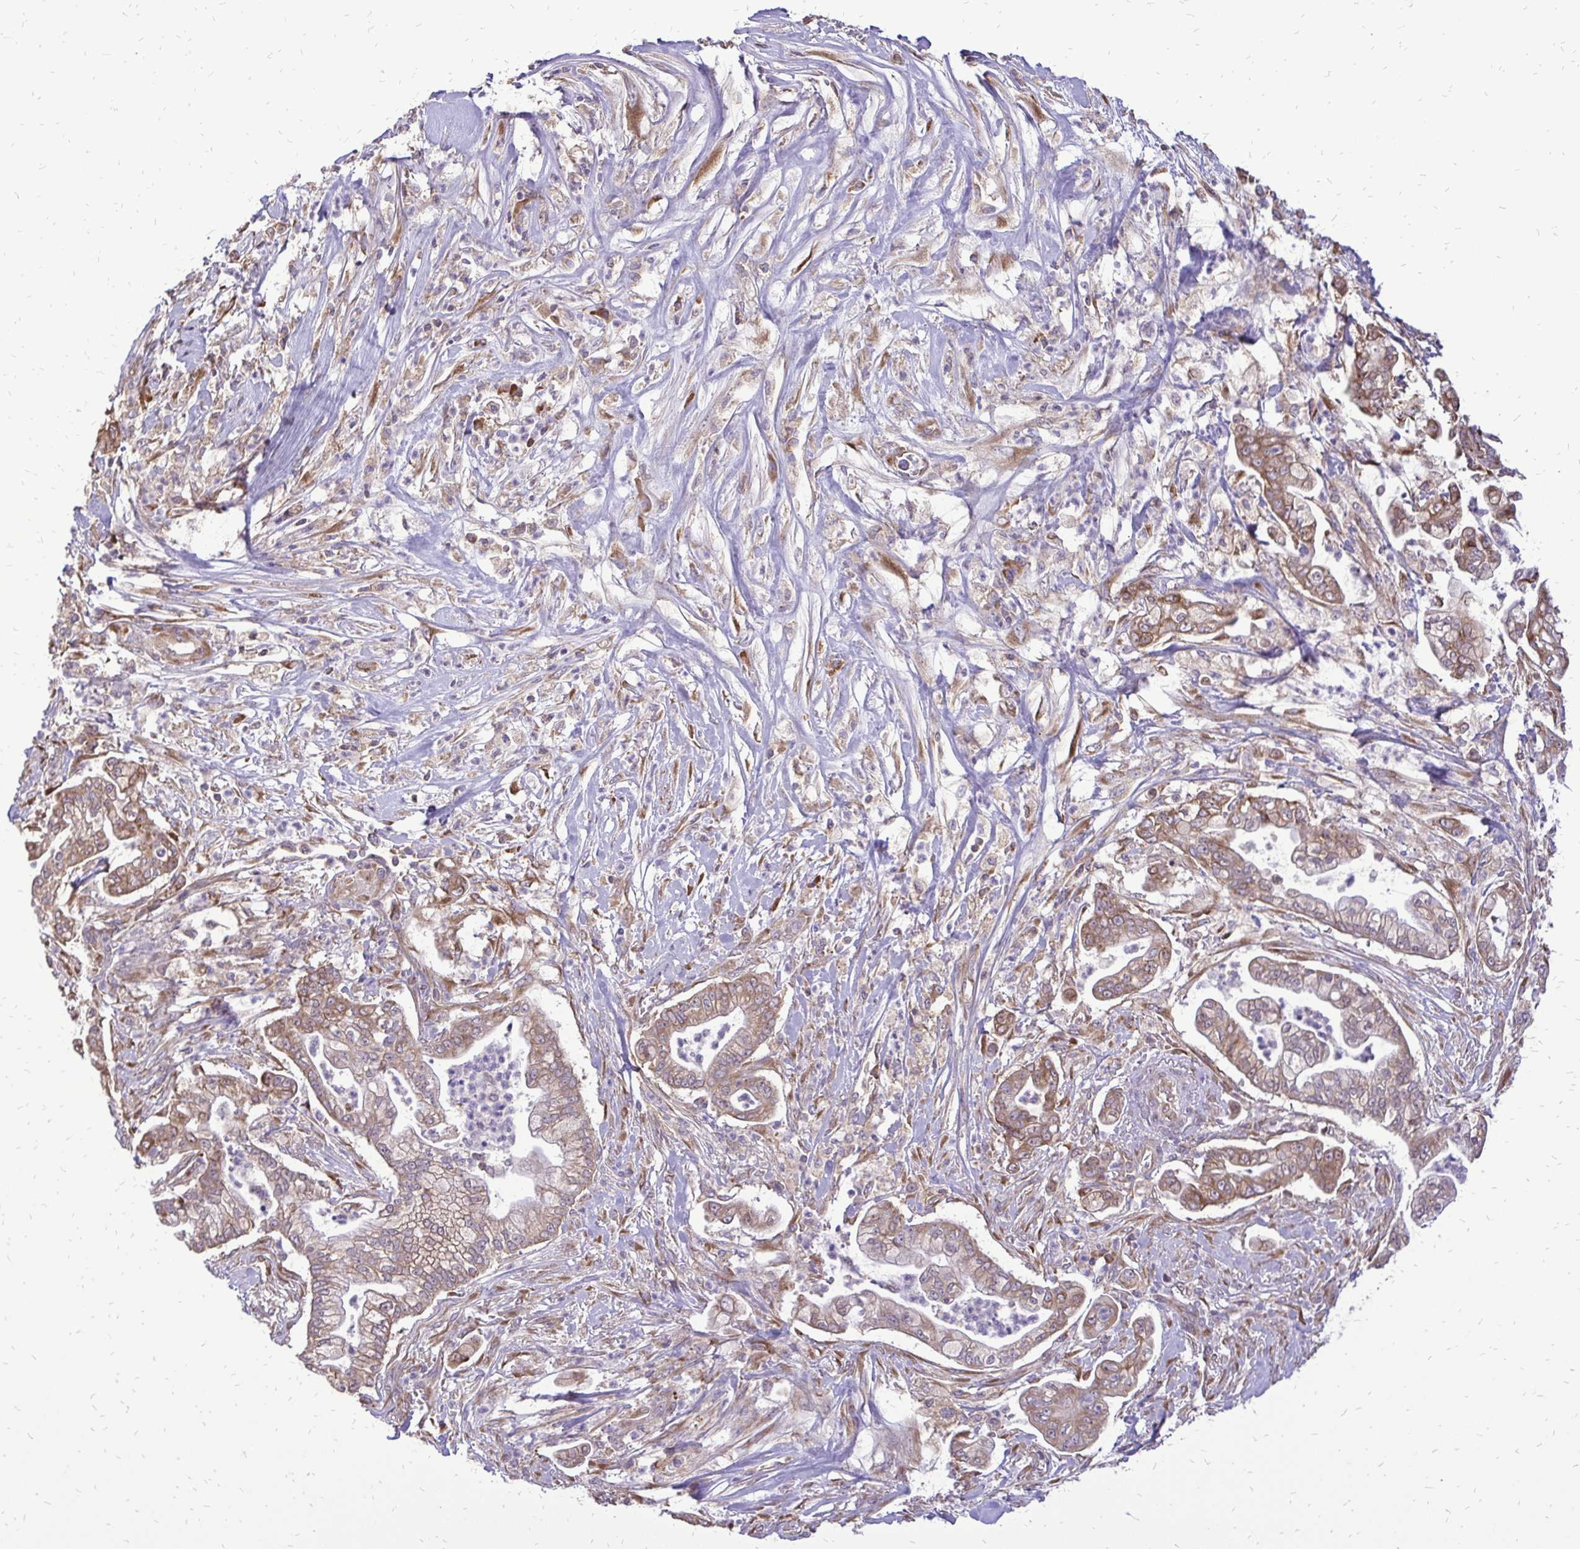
{"staining": {"intensity": "moderate", "quantity": ">75%", "location": "cytoplasmic/membranous"}, "tissue": "pancreatic cancer", "cell_type": "Tumor cells", "image_type": "cancer", "snomed": [{"axis": "morphology", "description": "Adenocarcinoma, NOS"}, {"axis": "topography", "description": "Pancreas"}], "caption": "This micrograph displays immunohistochemistry (IHC) staining of human adenocarcinoma (pancreatic), with medium moderate cytoplasmic/membranous expression in approximately >75% of tumor cells.", "gene": "RPS3", "patient": {"sex": "female", "age": 69}}